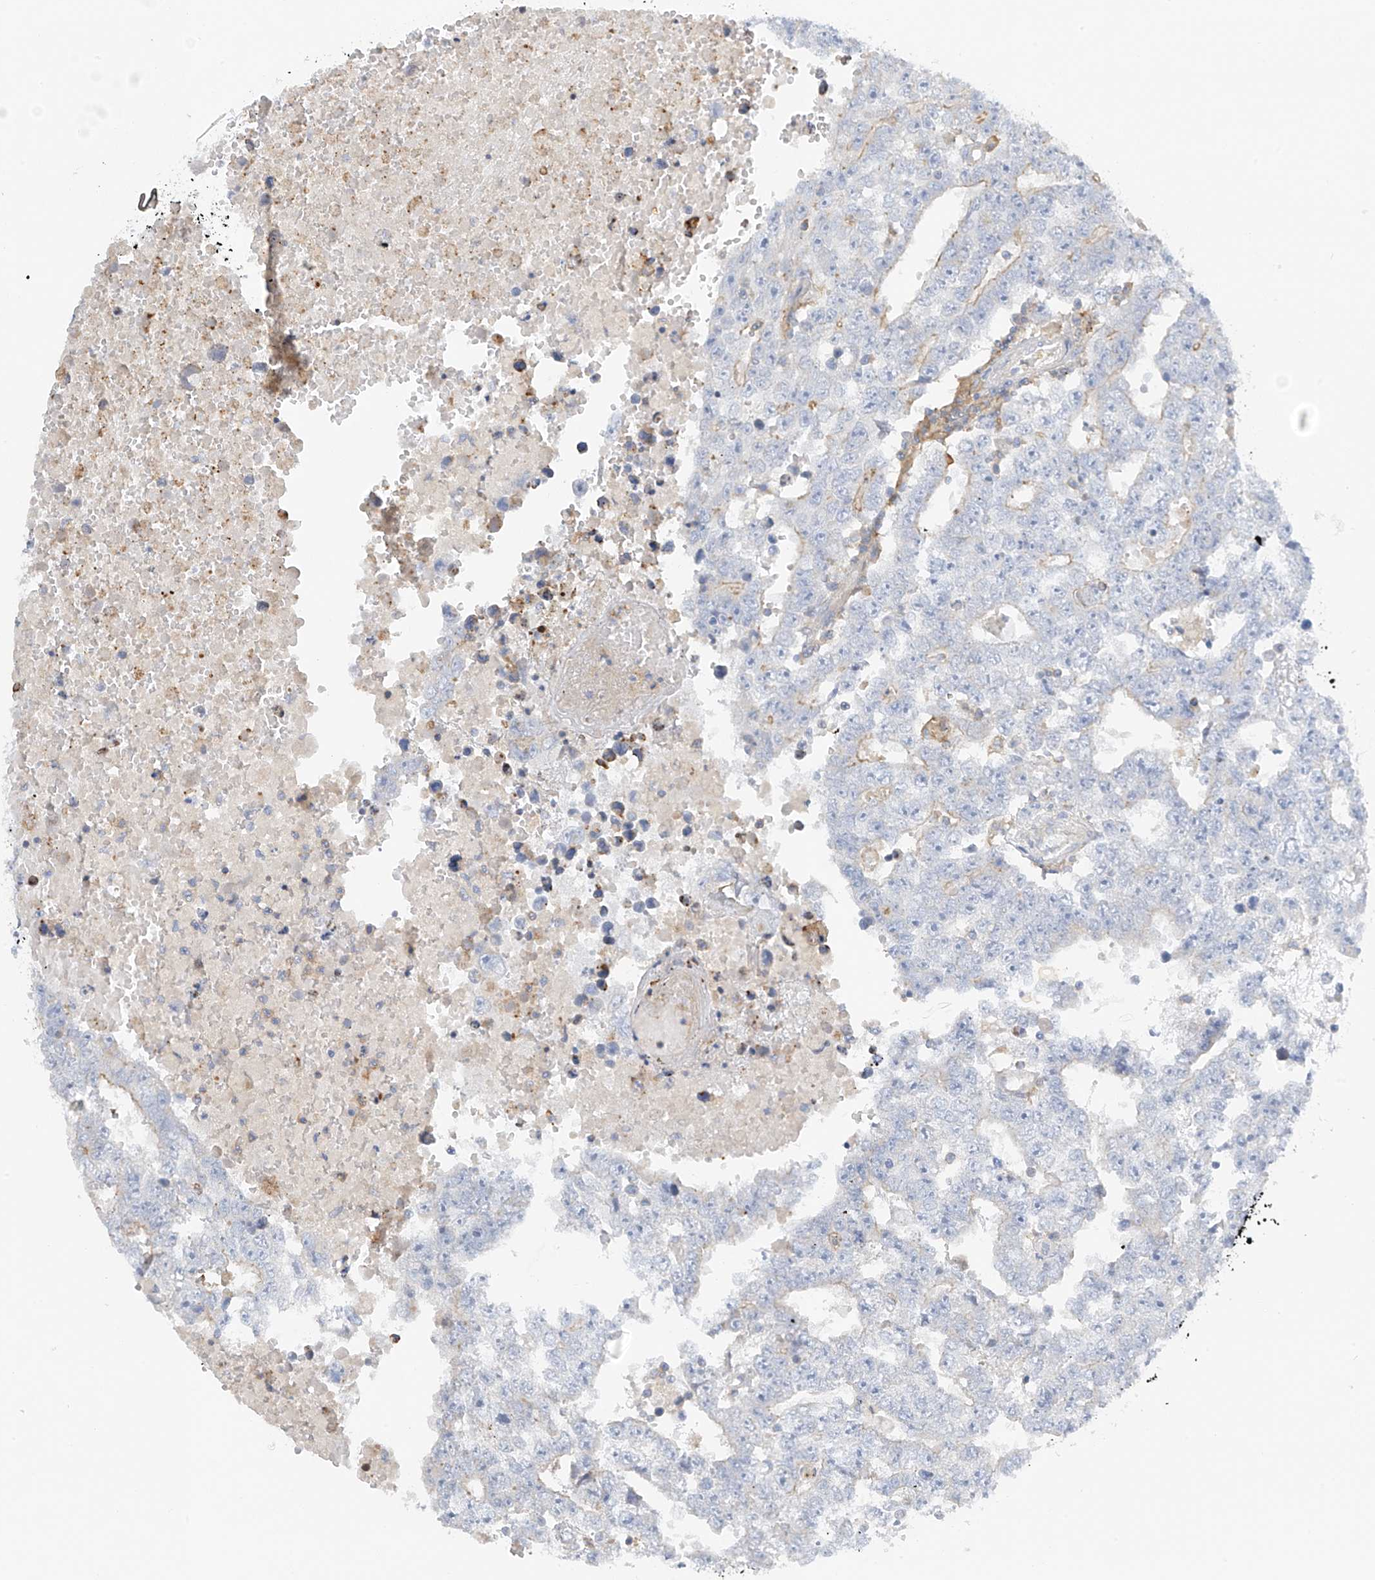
{"staining": {"intensity": "negative", "quantity": "none", "location": "none"}, "tissue": "testis cancer", "cell_type": "Tumor cells", "image_type": "cancer", "snomed": [{"axis": "morphology", "description": "Carcinoma, Embryonal, NOS"}, {"axis": "topography", "description": "Testis"}], "caption": "Immunohistochemistry (IHC) micrograph of human testis cancer stained for a protein (brown), which demonstrates no positivity in tumor cells.", "gene": "NALCN", "patient": {"sex": "male", "age": 25}}